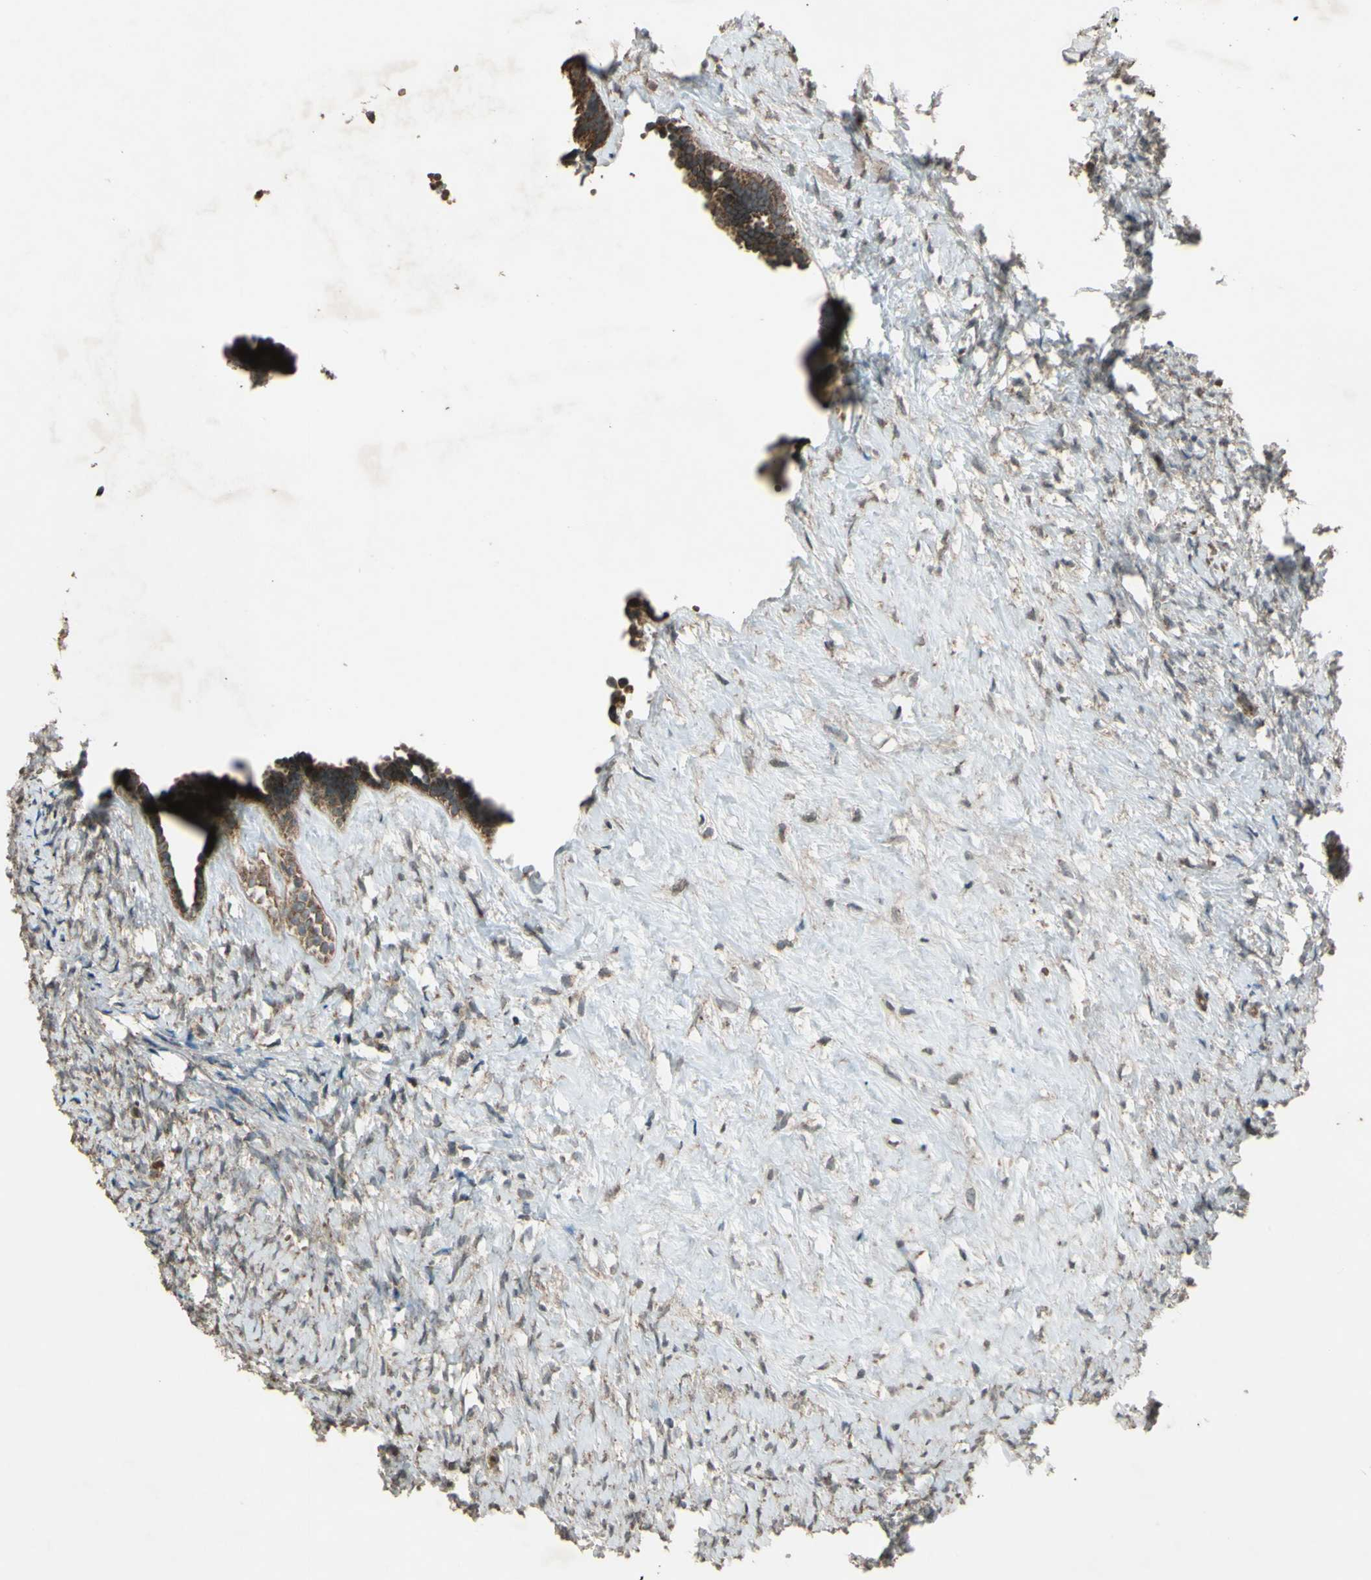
{"staining": {"intensity": "strong", "quantity": ">75%", "location": "cytoplasmic/membranous"}, "tissue": "ovary", "cell_type": "Follicle cells", "image_type": "normal", "snomed": [{"axis": "morphology", "description": "Normal tissue, NOS"}, {"axis": "topography", "description": "Ovary"}], "caption": "Strong cytoplasmic/membranous positivity is appreciated in approximately >75% of follicle cells in normal ovary. (brown staining indicates protein expression, while blue staining denotes nuclei).", "gene": "ACOT8", "patient": {"sex": "female", "age": 35}}